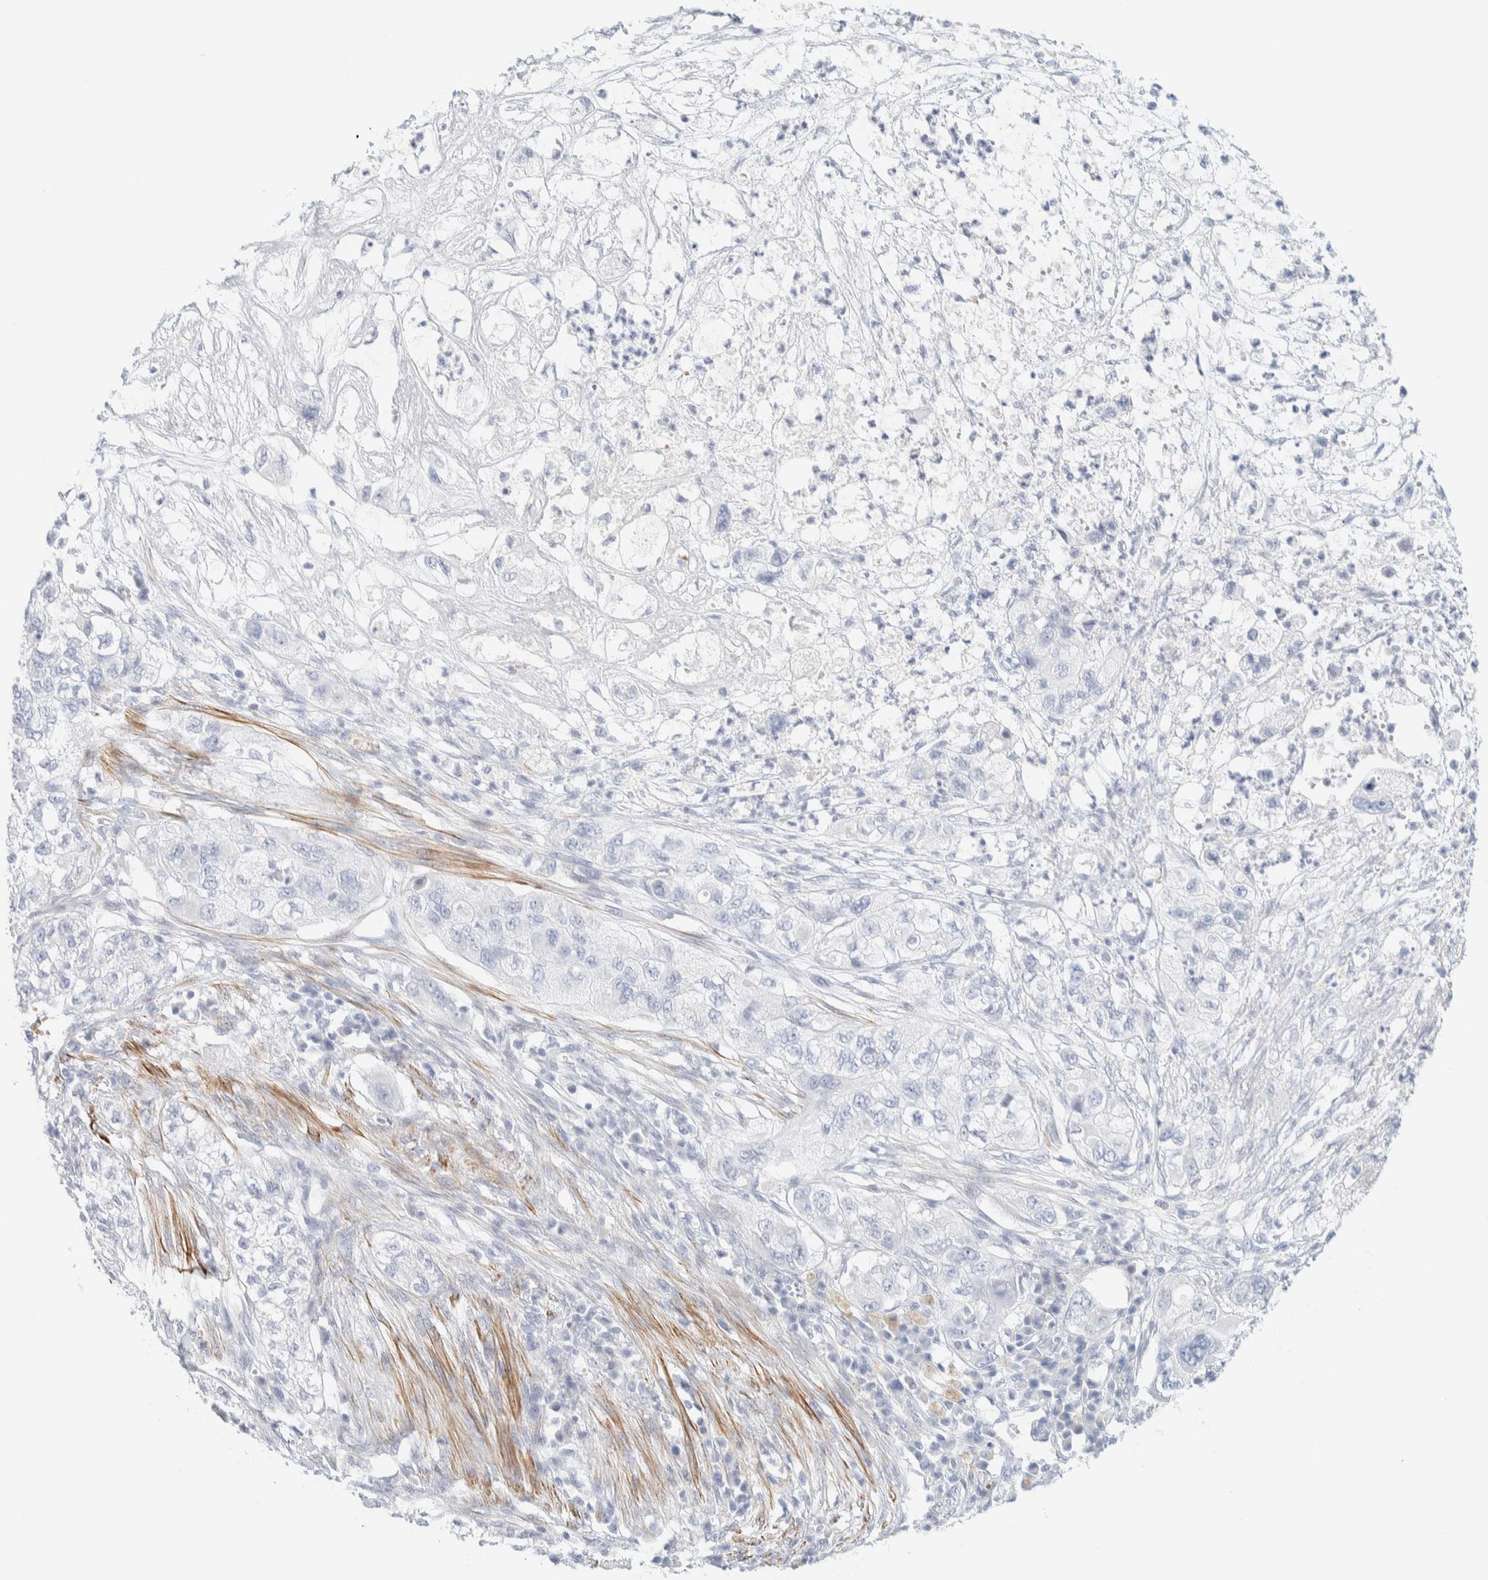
{"staining": {"intensity": "negative", "quantity": "none", "location": "none"}, "tissue": "pancreatic cancer", "cell_type": "Tumor cells", "image_type": "cancer", "snomed": [{"axis": "morphology", "description": "Adenocarcinoma, NOS"}, {"axis": "topography", "description": "Pancreas"}], "caption": "The image displays no significant staining in tumor cells of pancreatic adenocarcinoma.", "gene": "AFMID", "patient": {"sex": "female", "age": 78}}